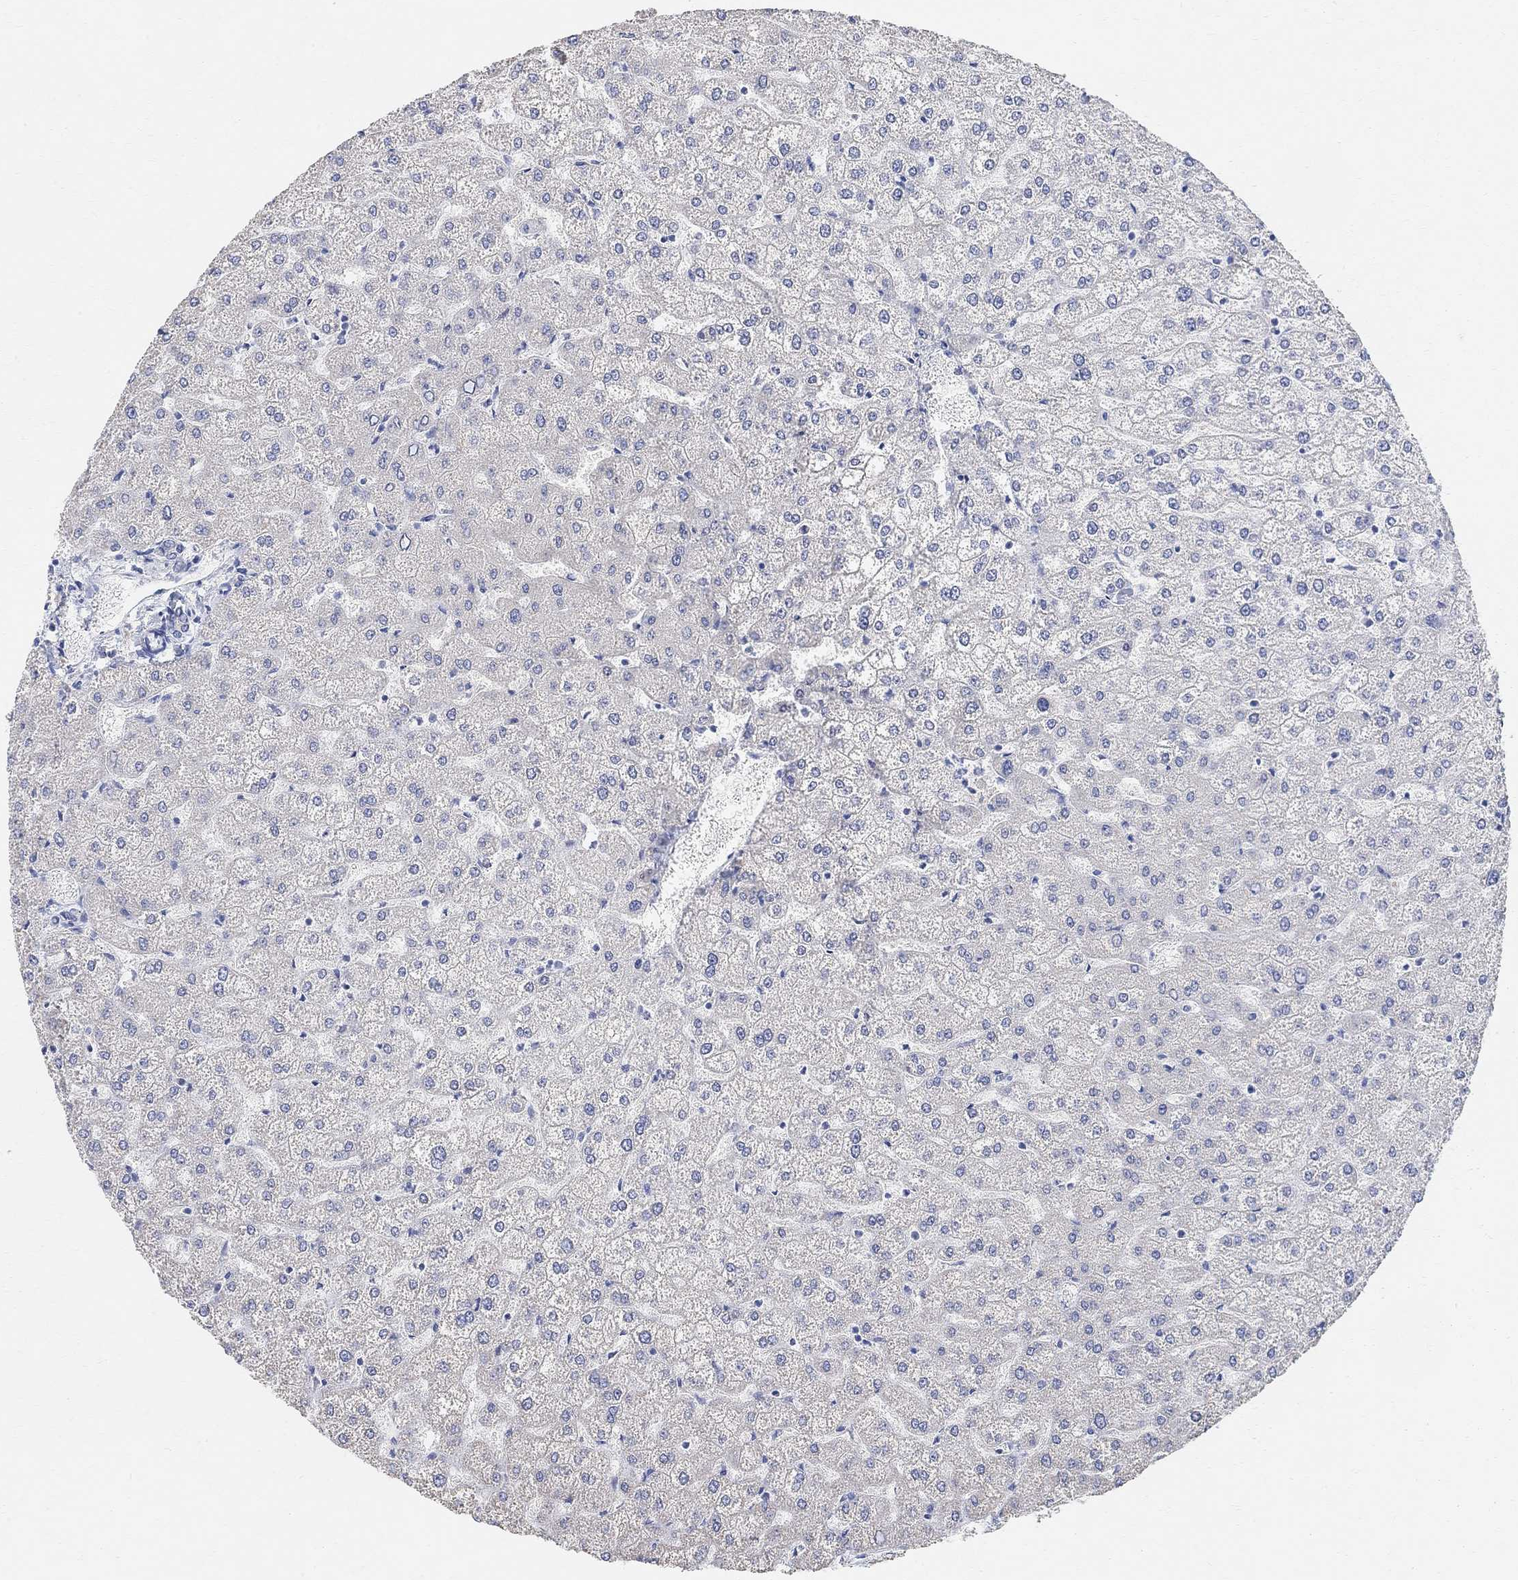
{"staining": {"intensity": "negative", "quantity": "none", "location": "none"}, "tissue": "liver", "cell_type": "Cholangiocytes", "image_type": "normal", "snomed": [{"axis": "morphology", "description": "Normal tissue, NOS"}, {"axis": "topography", "description": "Liver"}], "caption": "Micrograph shows no significant protein positivity in cholangiocytes of normal liver. (Stains: DAB immunohistochemistry with hematoxylin counter stain, Microscopy: brightfield microscopy at high magnification).", "gene": "SYT12", "patient": {"sex": "female", "age": 32}}